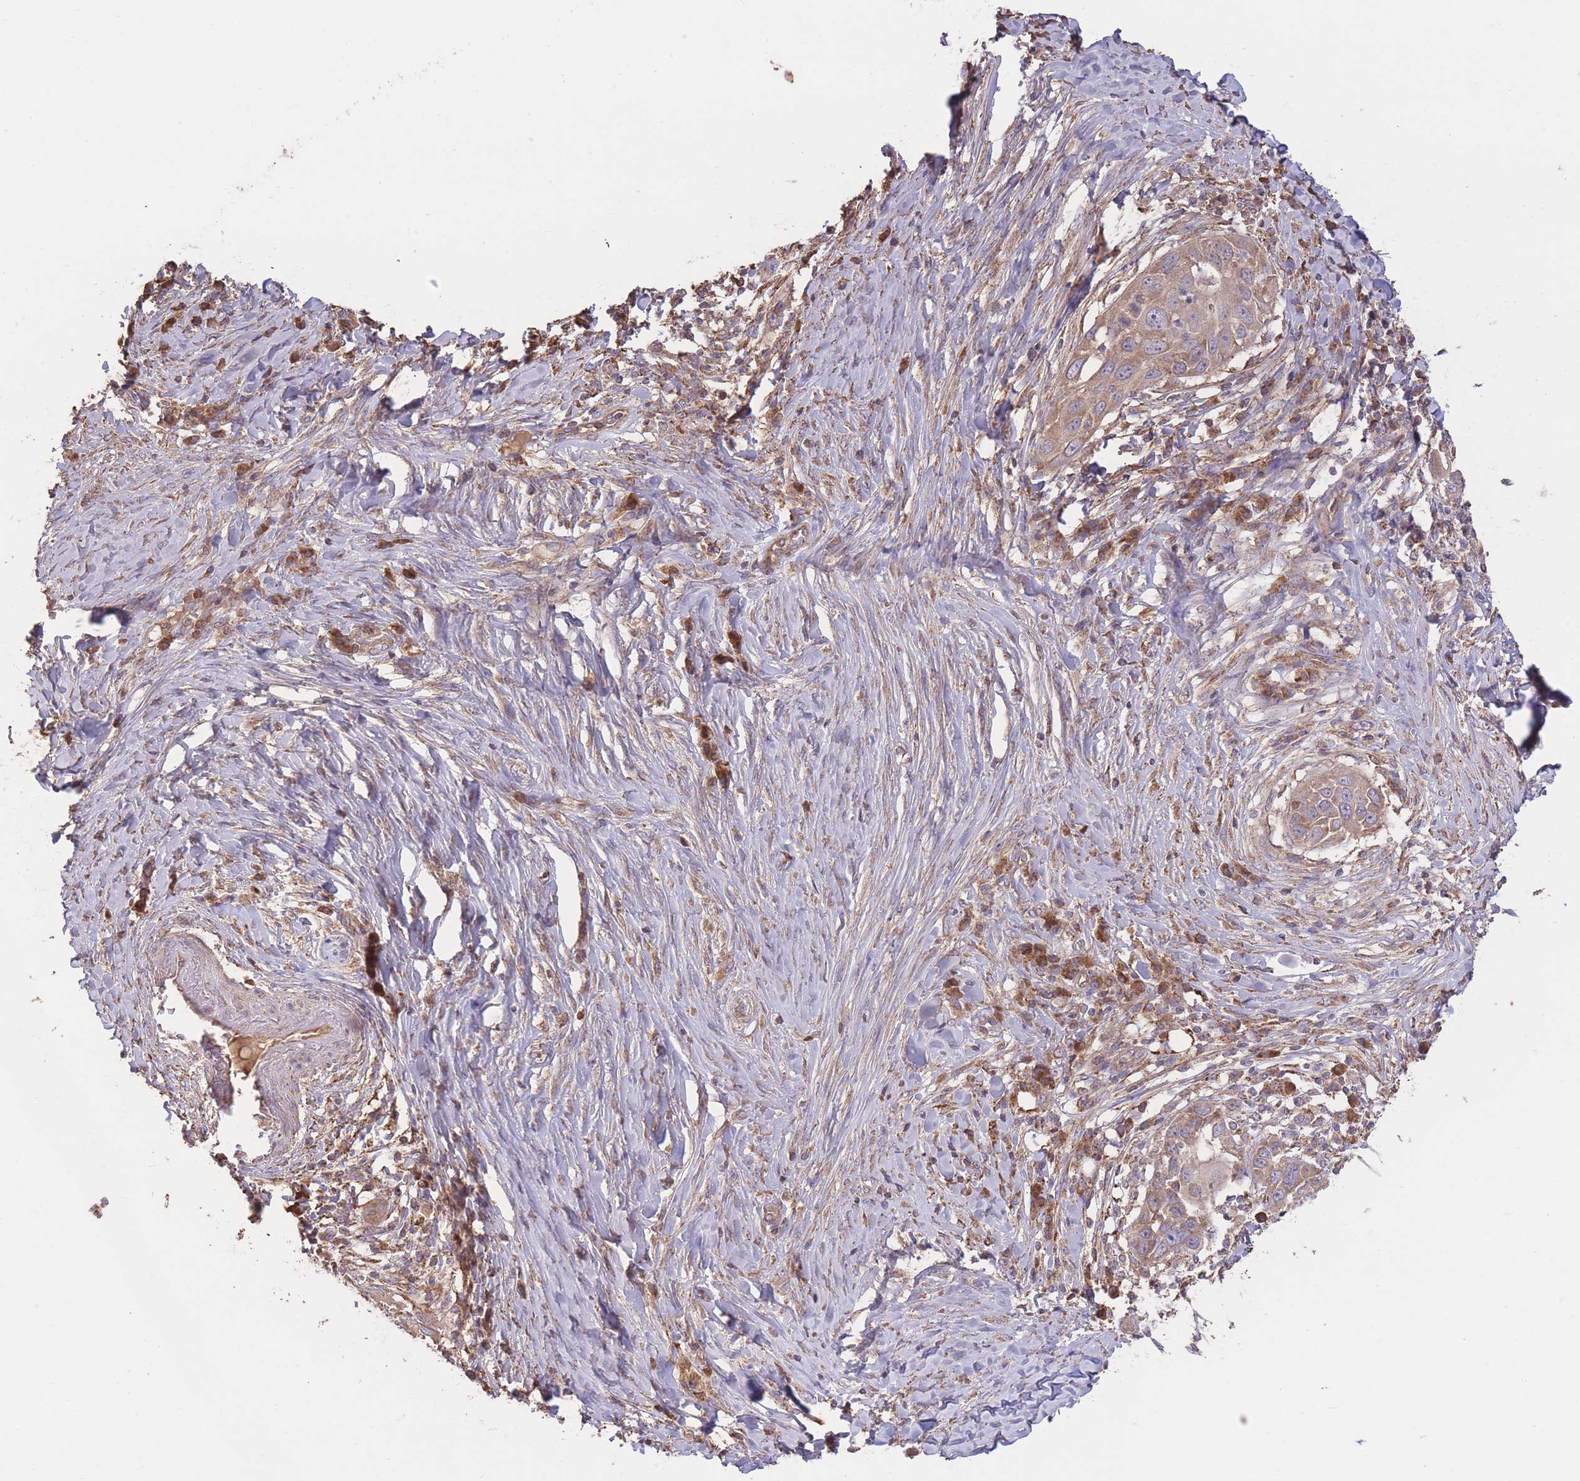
{"staining": {"intensity": "moderate", "quantity": ">75%", "location": "cytoplasmic/membranous"}, "tissue": "skin cancer", "cell_type": "Tumor cells", "image_type": "cancer", "snomed": [{"axis": "morphology", "description": "Squamous cell carcinoma, NOS"}, {"axis": "topography", "description": "Skin"}], "caption": "IHC micrograph of human squamous cell carcinoma (skin) stained for a protein (brown), which demonstrates medium levels of moderate cytoplasmic/membranous staining in approximately >75% of tumor cells.", "gene": "EEF1AKMT1", "patient": {"sex": "female", "age": 44}}